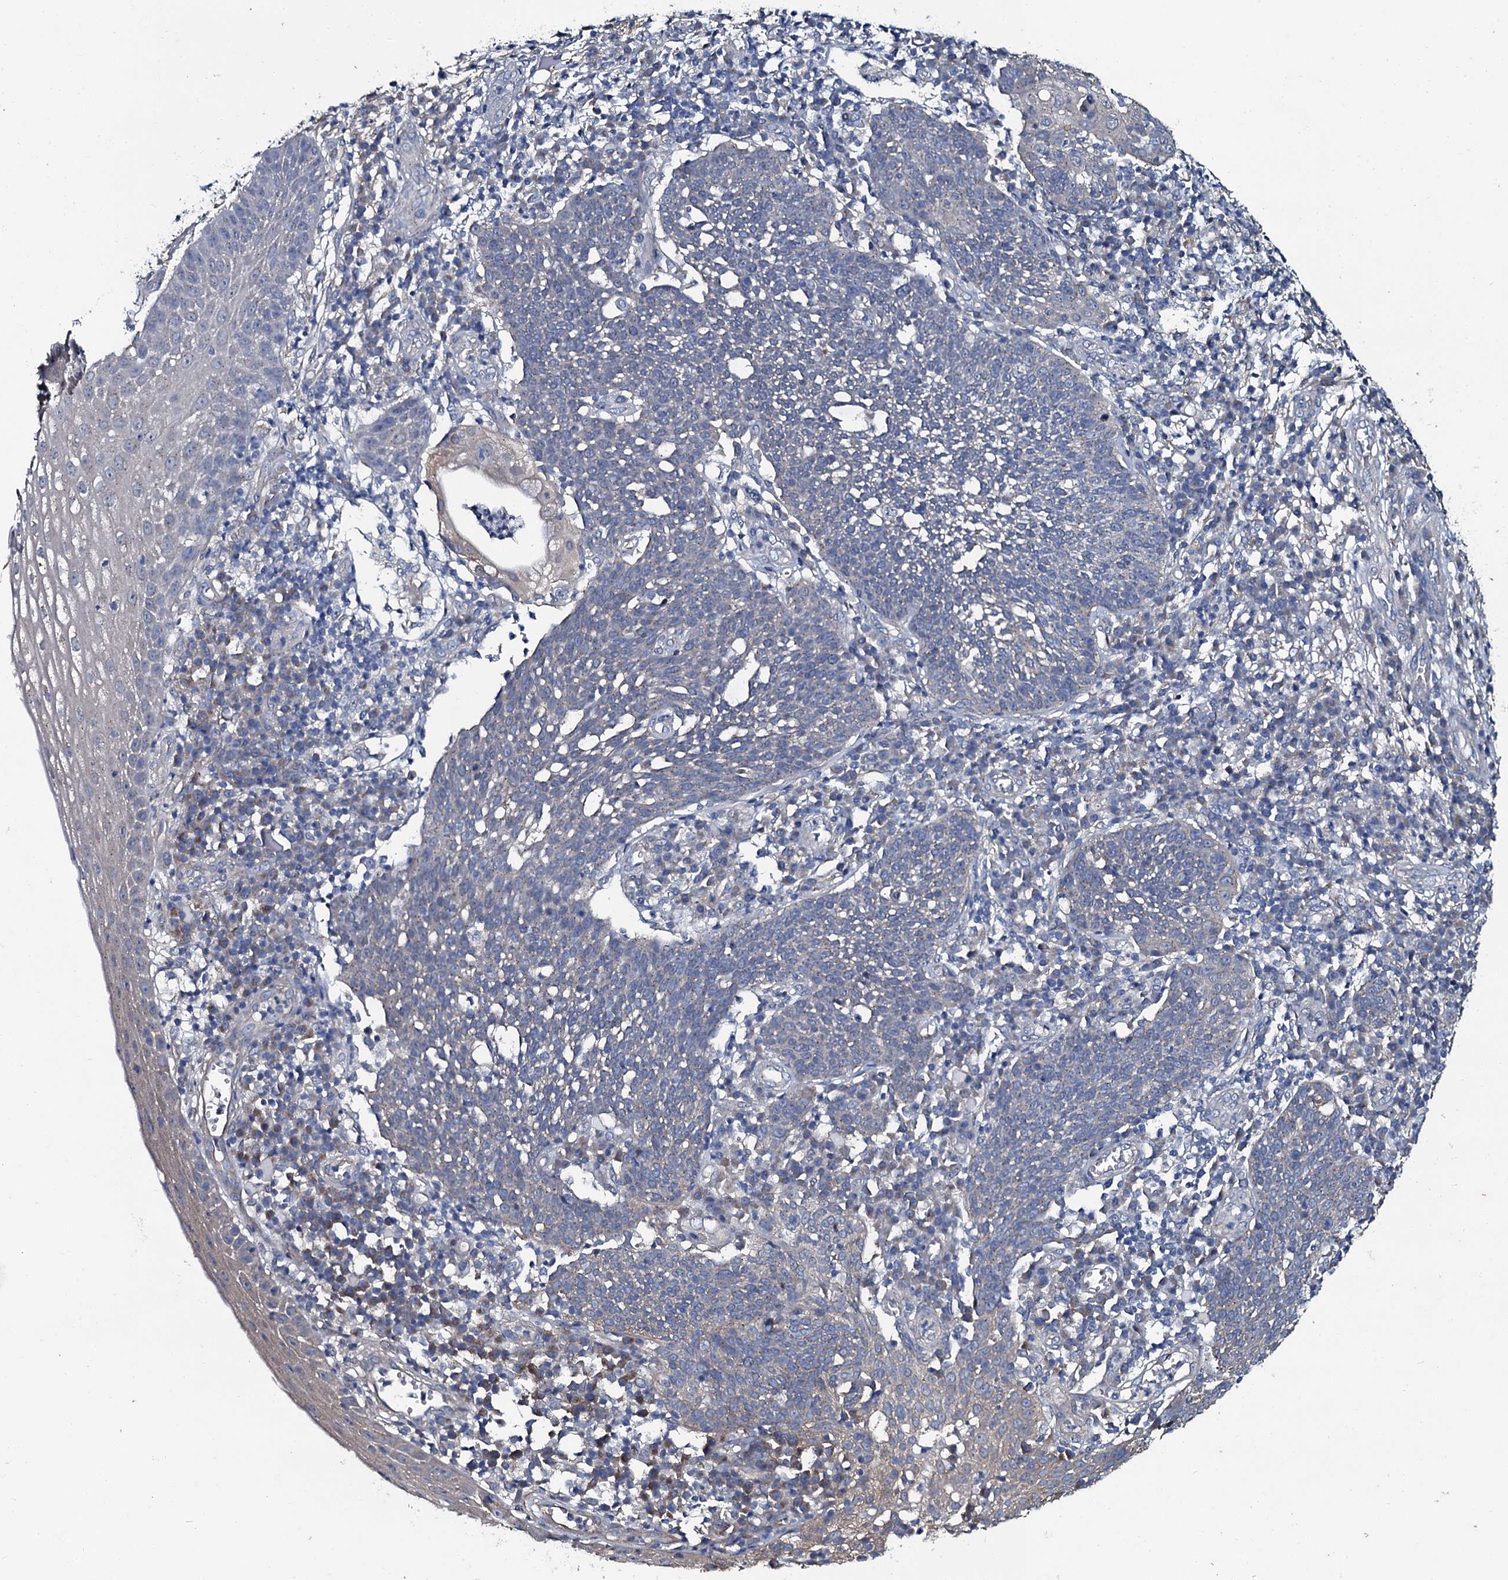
{"staining": {"intensity": "weak", "quantity": "<25%", "location": "cytoplasmic/membranous"}, "tissue": "cervical cancer", "cell_type": "Tumor cells", "image_type": "cancer", "snomed": [{"axis": "morphology", "description": "Squamous cell carcinoma, NOS"}, {"axis": "topography", "description": "Cervix"}], "caption": "This is an IHC image of human cervical squamous cell carcinoma. There is no positivity in tumor cells.", "gene": "USPL1", "patient": {"sex": "female", "age": 34}}